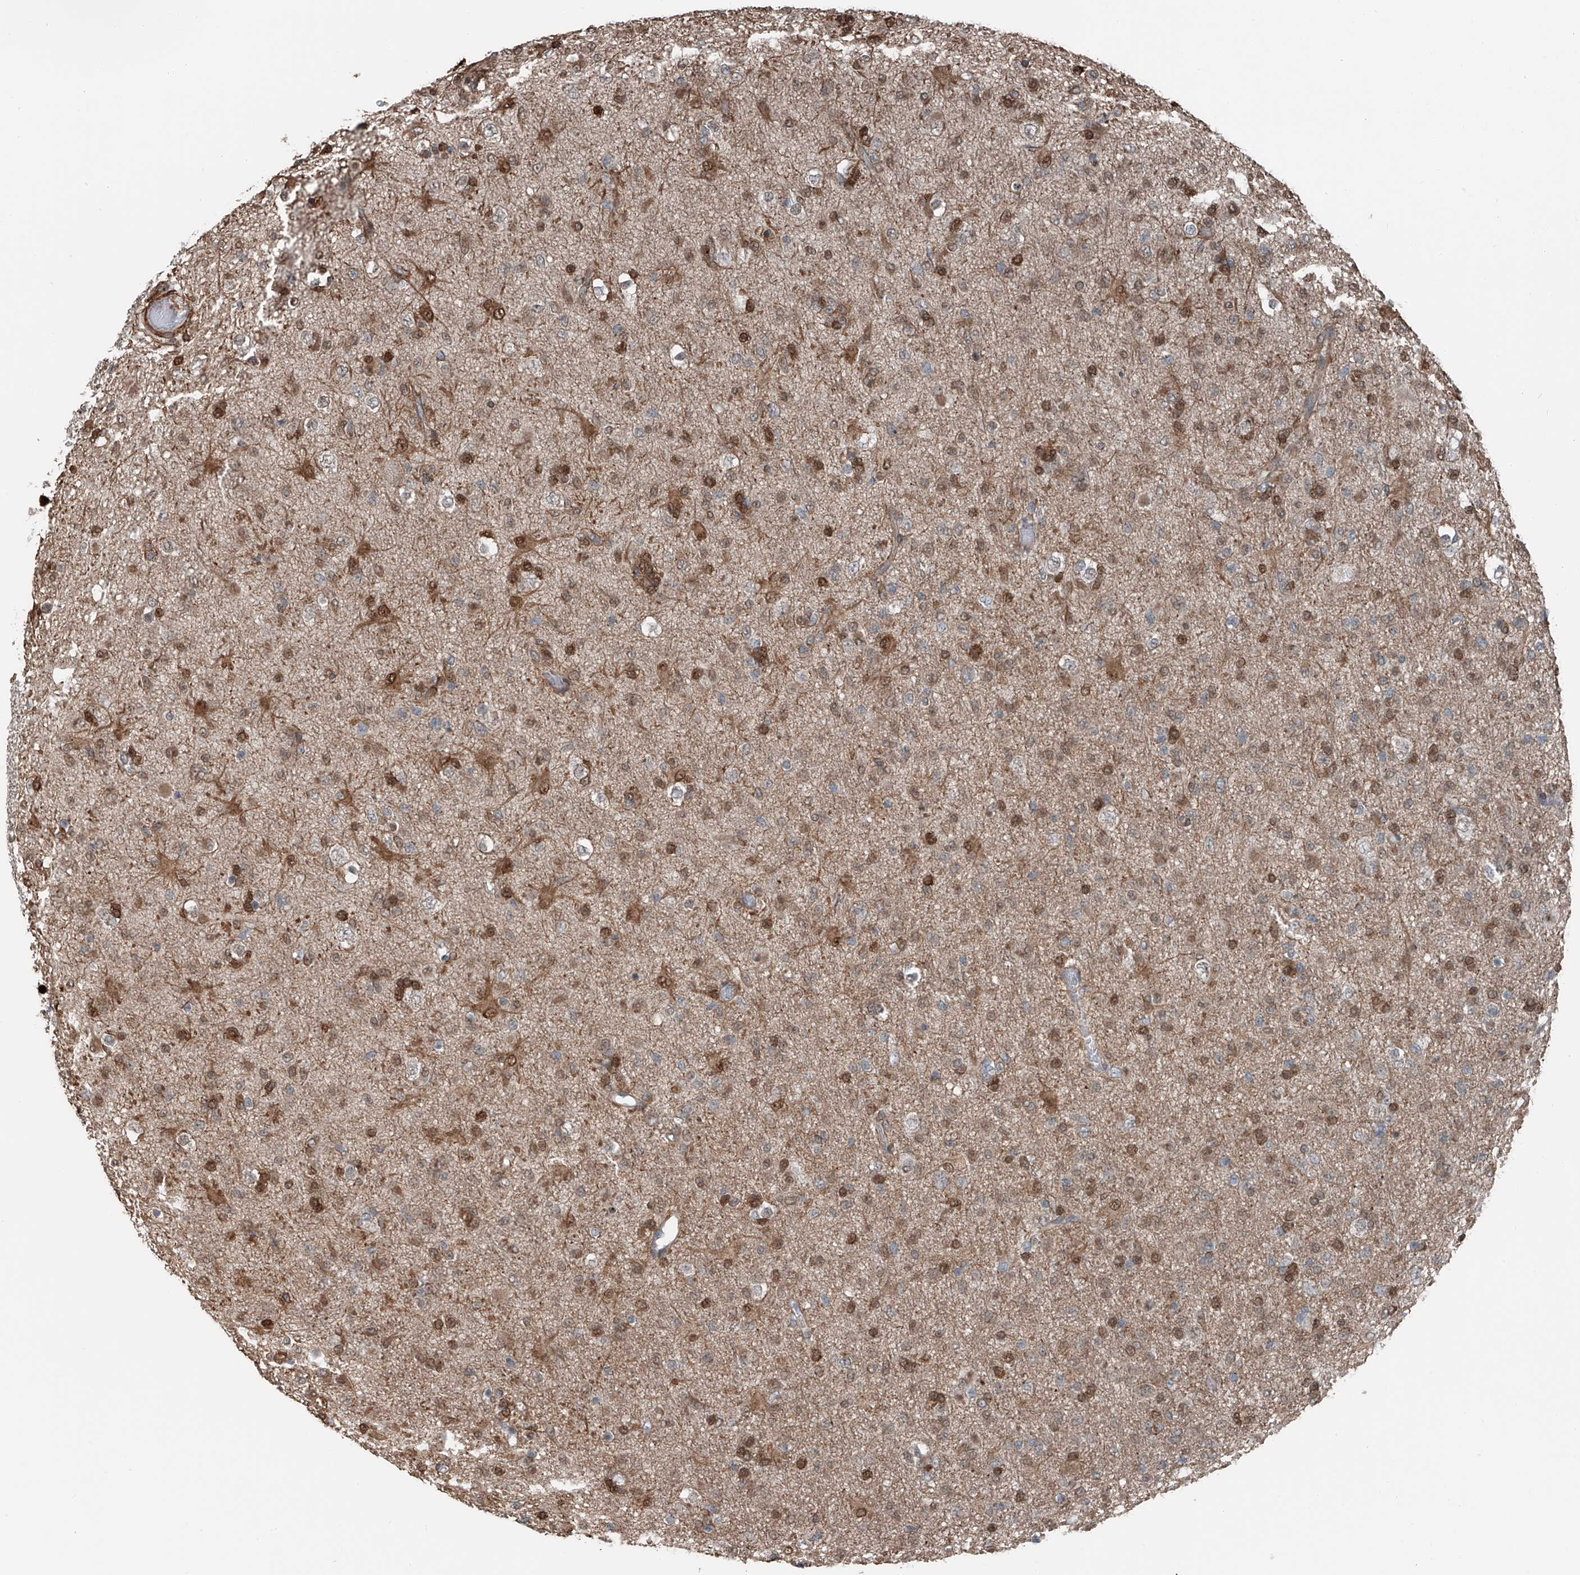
{"staining": {"intensity": "moderate", "quantity": "<25%", "location": "cytoplasmic/membranous,nuclear"}, "tissue": "glioma", "cell_type": "Tumor cells", "image_type": "cancer", "snomed": [{"axis": "morphology", "description": "Glioma, malignant, Low grade"}, {"axis": "topography", "description": "Brain"}], "caption": "High-magnification brightfield microscopy of glioma stained with DAB (brown) and counterstained with hematoxylin (blue). tumor cells exhibit moderate cytoplasmic/membranous and nuclear expression is seen in approximately<25% of cells.", "gene": "HSPA6", "patient": {"sex": "male", "age": 65}}